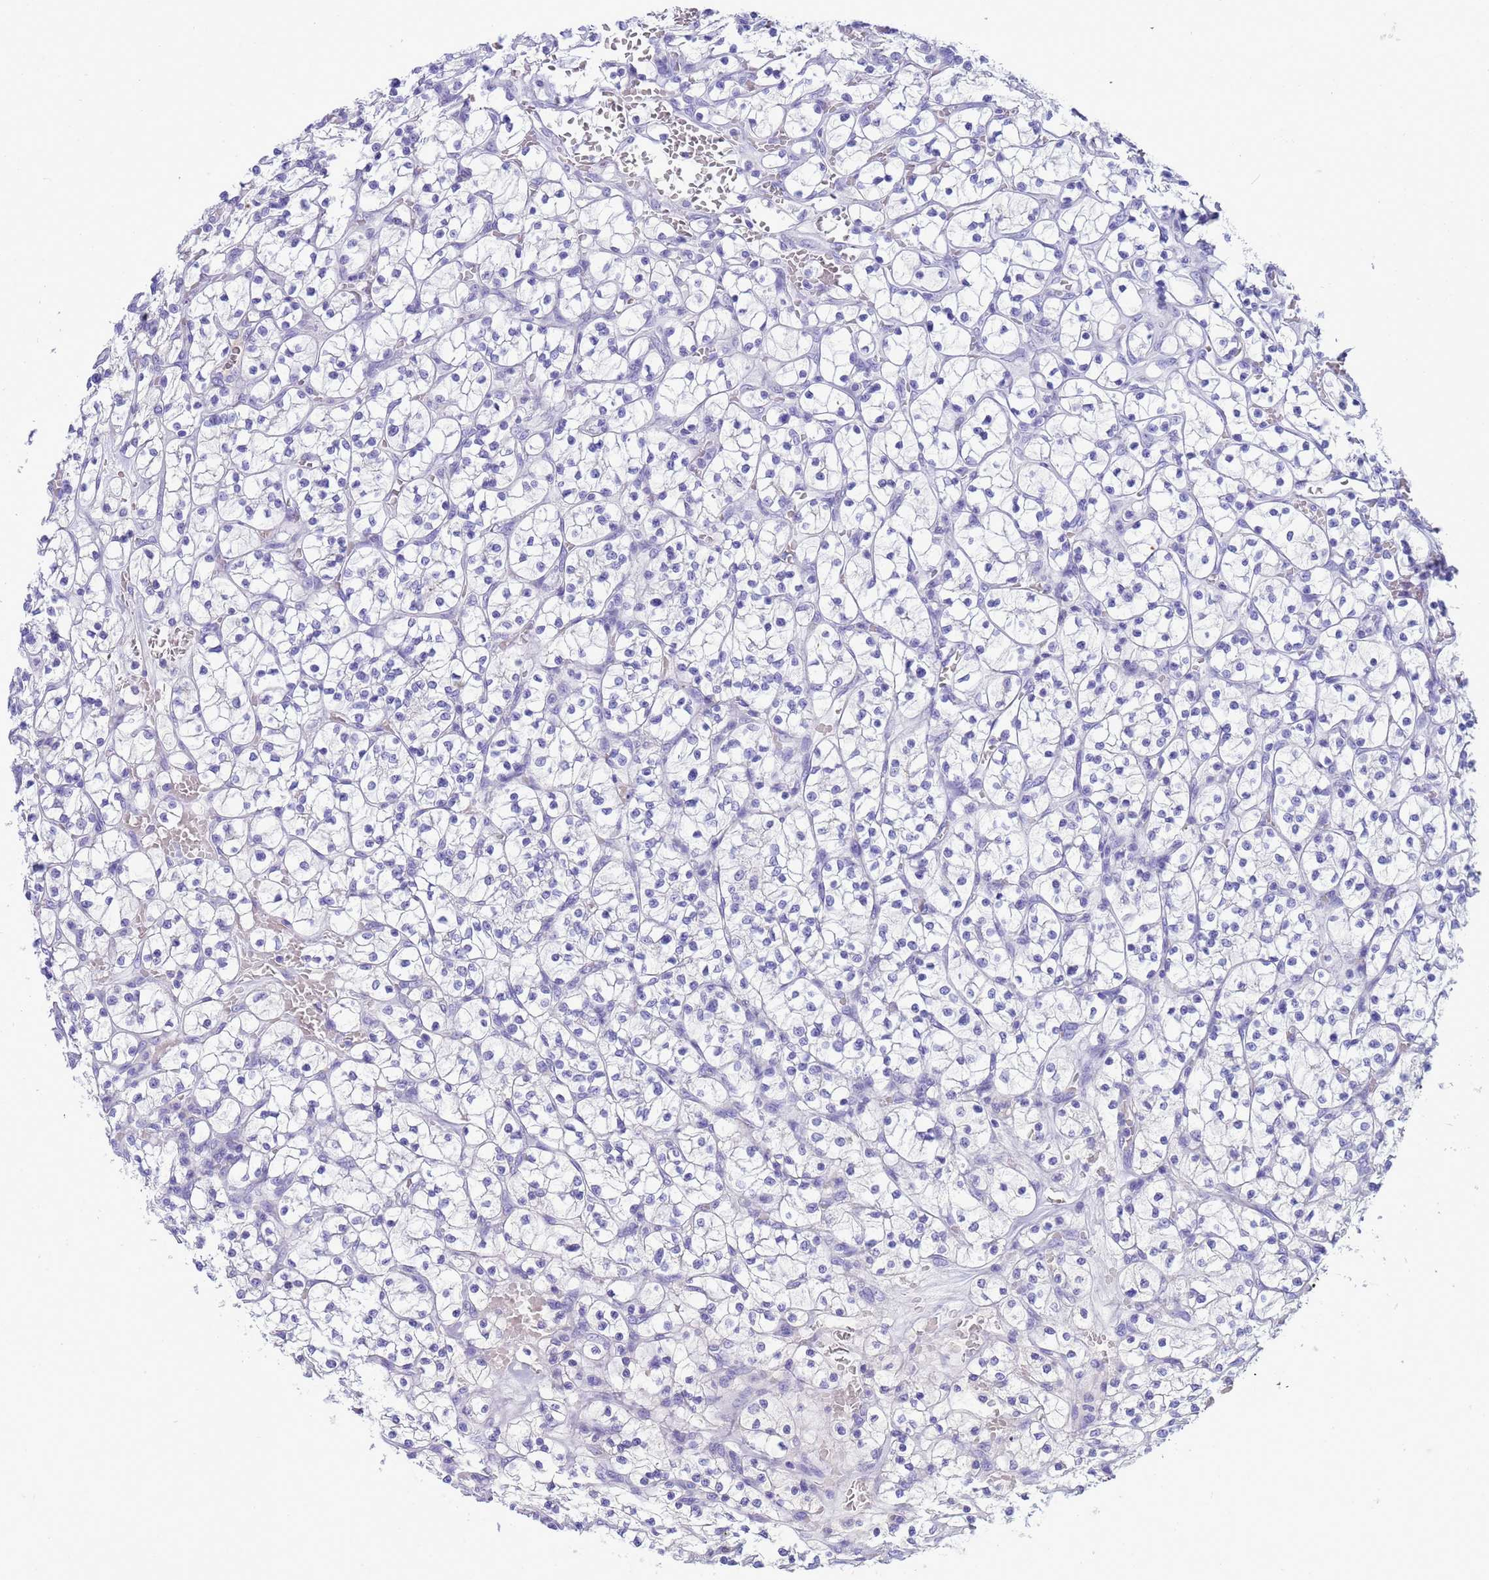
{"staining": {"intensity": "negative", "quantity": "none", "location": "none"}, "tissue": "renal cancer", "cell_type": "Tumor cells", "image_type": "cancer", "snomed": [{"axis": "morphology", "description": "Adenocarcinoma, NOS"}, {"axis": "topography", "description": "Kidney"}], "caption": "This is an immunohistochemistry (IHC) photomicrograph of renal cancer (adenocarcinoma). There is no positivity in tumor cells.", "gene": "SYCN", "patient": {"sex": "female", "age": 64}}